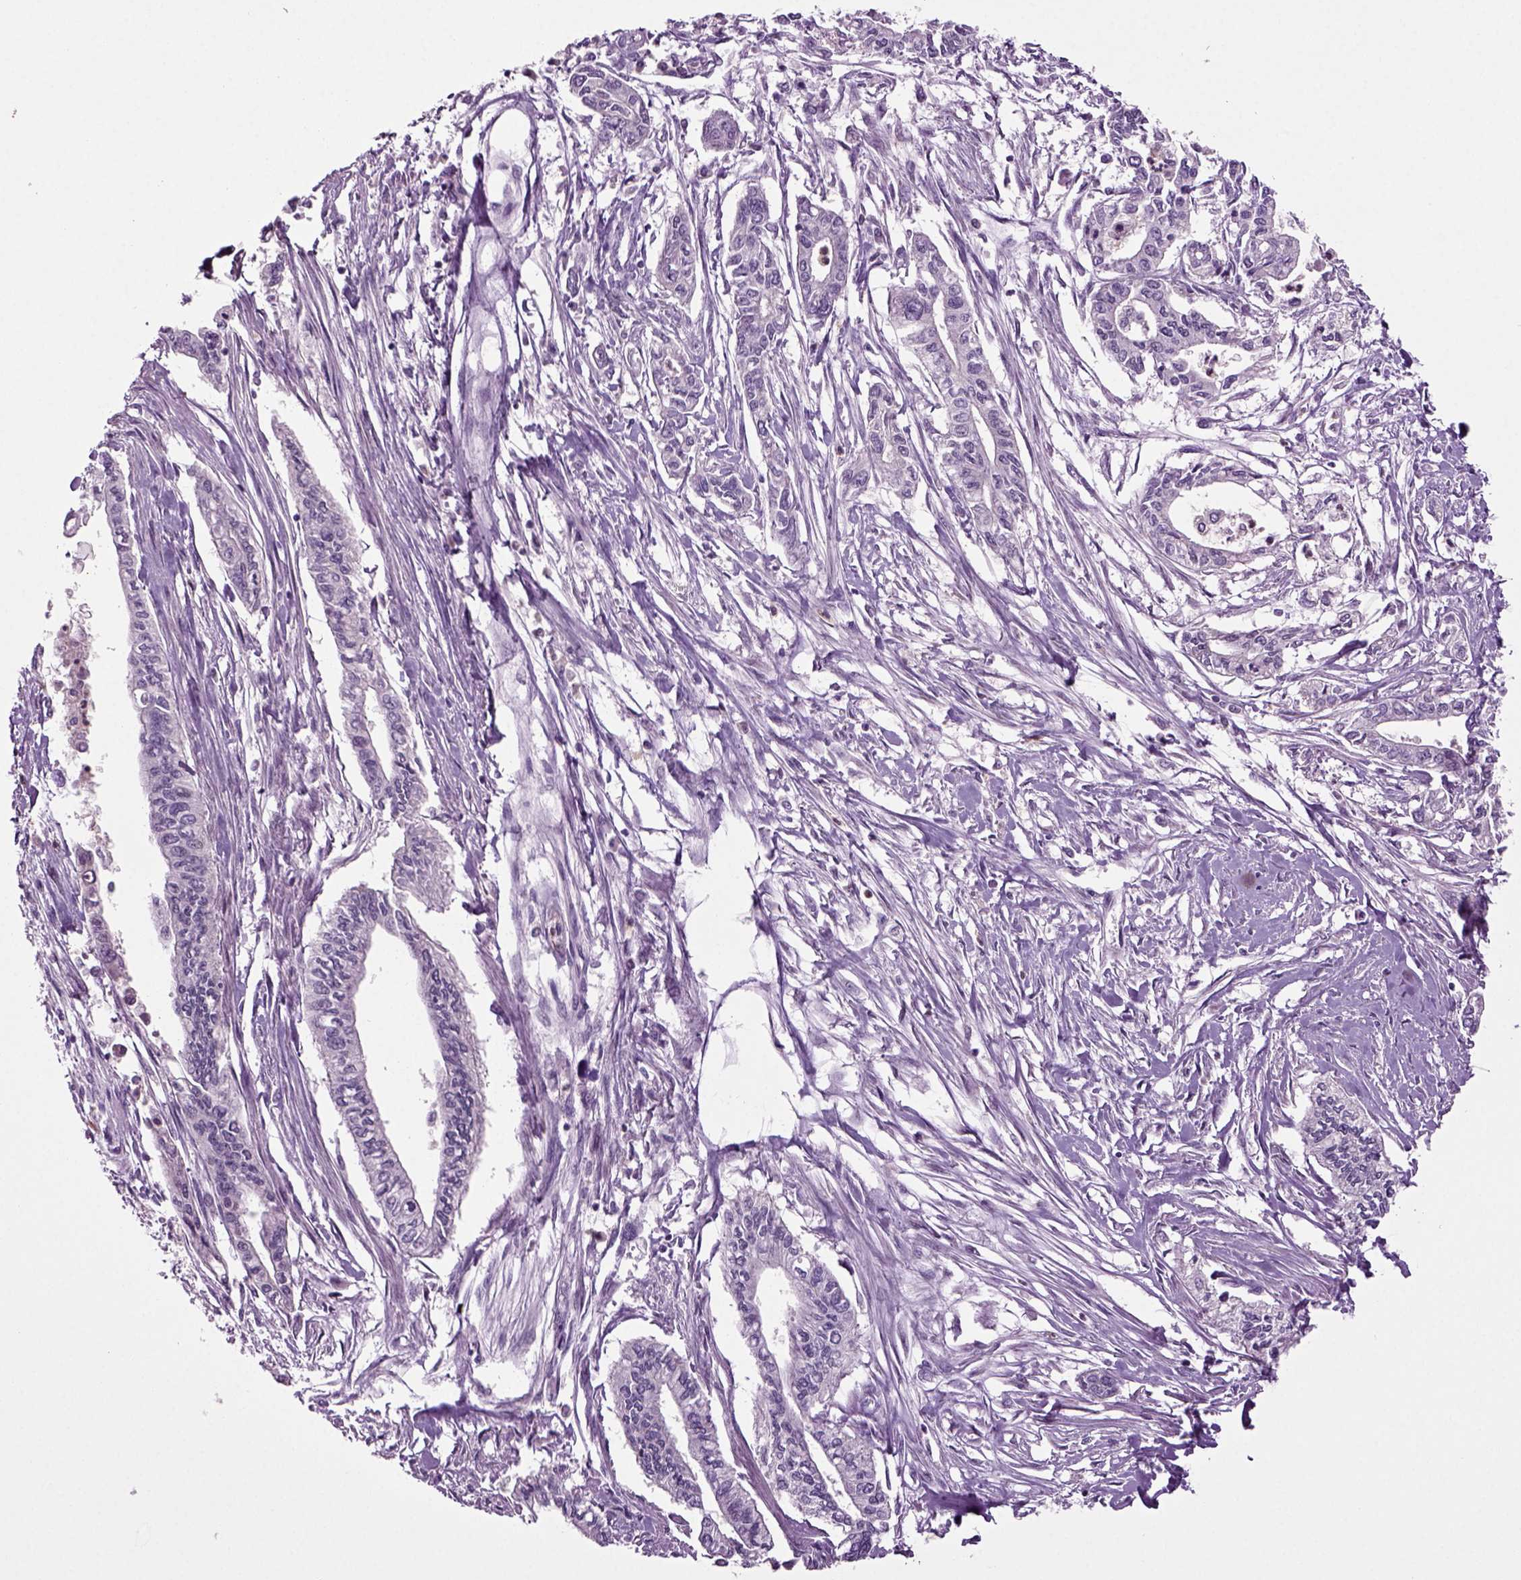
{"staining": {"intensity": "negative", "quantity": "none", "location": "none"}, "tissue": "pancreatic cancer", "cell_type": "Tumor cells", "image_type": "cancer", "snomed": [{"axis": "morphology", "description": "Adenocarcinoma, NOS"}, {"axis": "topography", "description": "Pancreas"}], "caption": "There is no significant positivity in tumor cells of pancreatic adenocarcinoma.", "gene": "FGF11", "patient": {"sex": "male", "age": 60}}